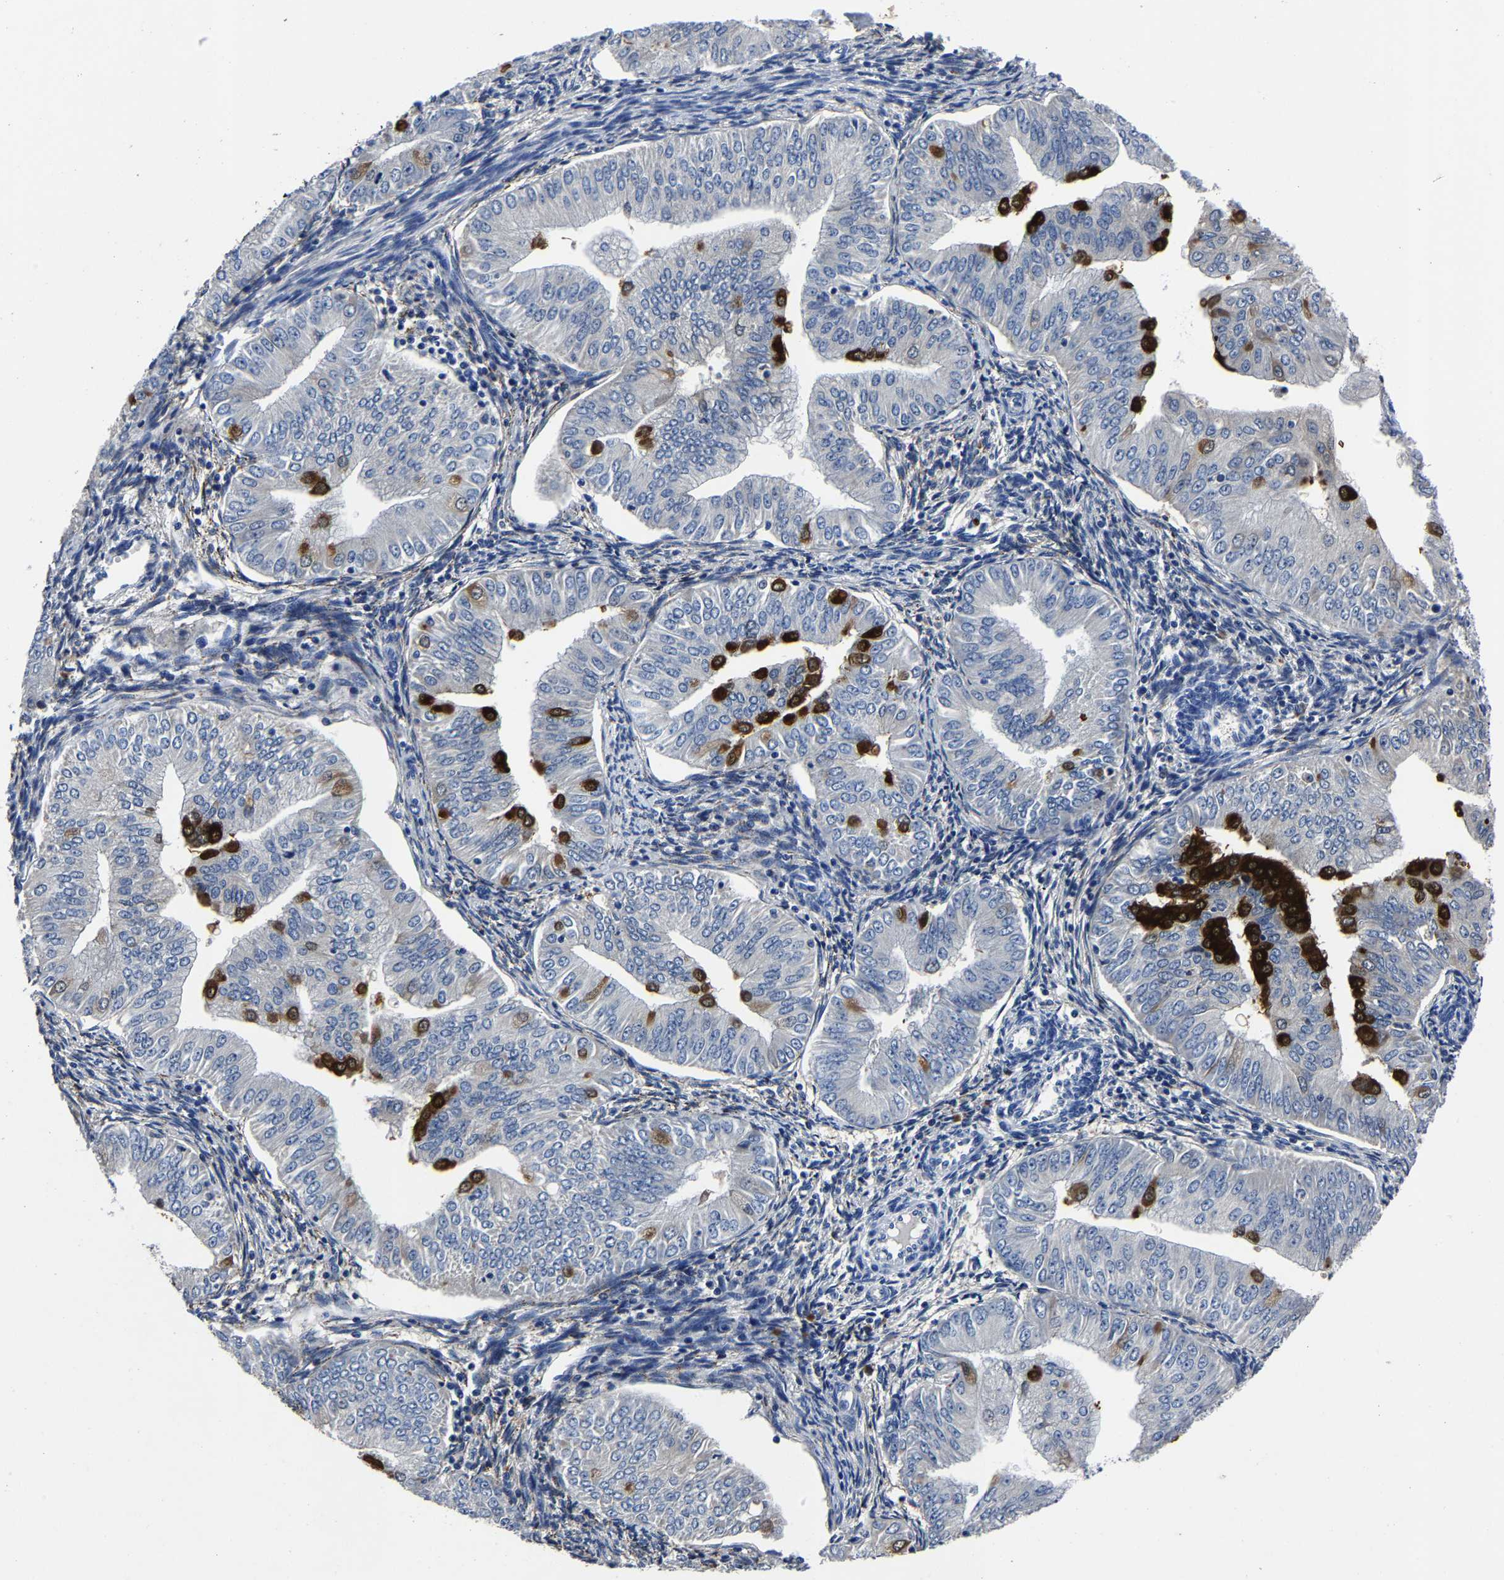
{"staining": {"intensity": "strong", "quantity": "<25%", "location": "cytoplasmic/membranous"}, "tissue": "endometrial cancer", "cell_type": "Tumor cells", "image_type": "cancer", "snomed": [{"axis": "morphology", "description": "Normal tissue, NOS"}, {"axis": "morphology", "description": "Adenocarcinoma, NOS"}, {"axis": "topography", "description": "Endometrium"}], "caption": "Immunohistochemistry (IHC) (DAB) staining of endometrial adenocarcinoma demonstrates strong cytoplasmic/membranous protein staining in about <25% of tumor cells.", "gene": "PSPH", "patient": {"sex": "female", "age": 53}}